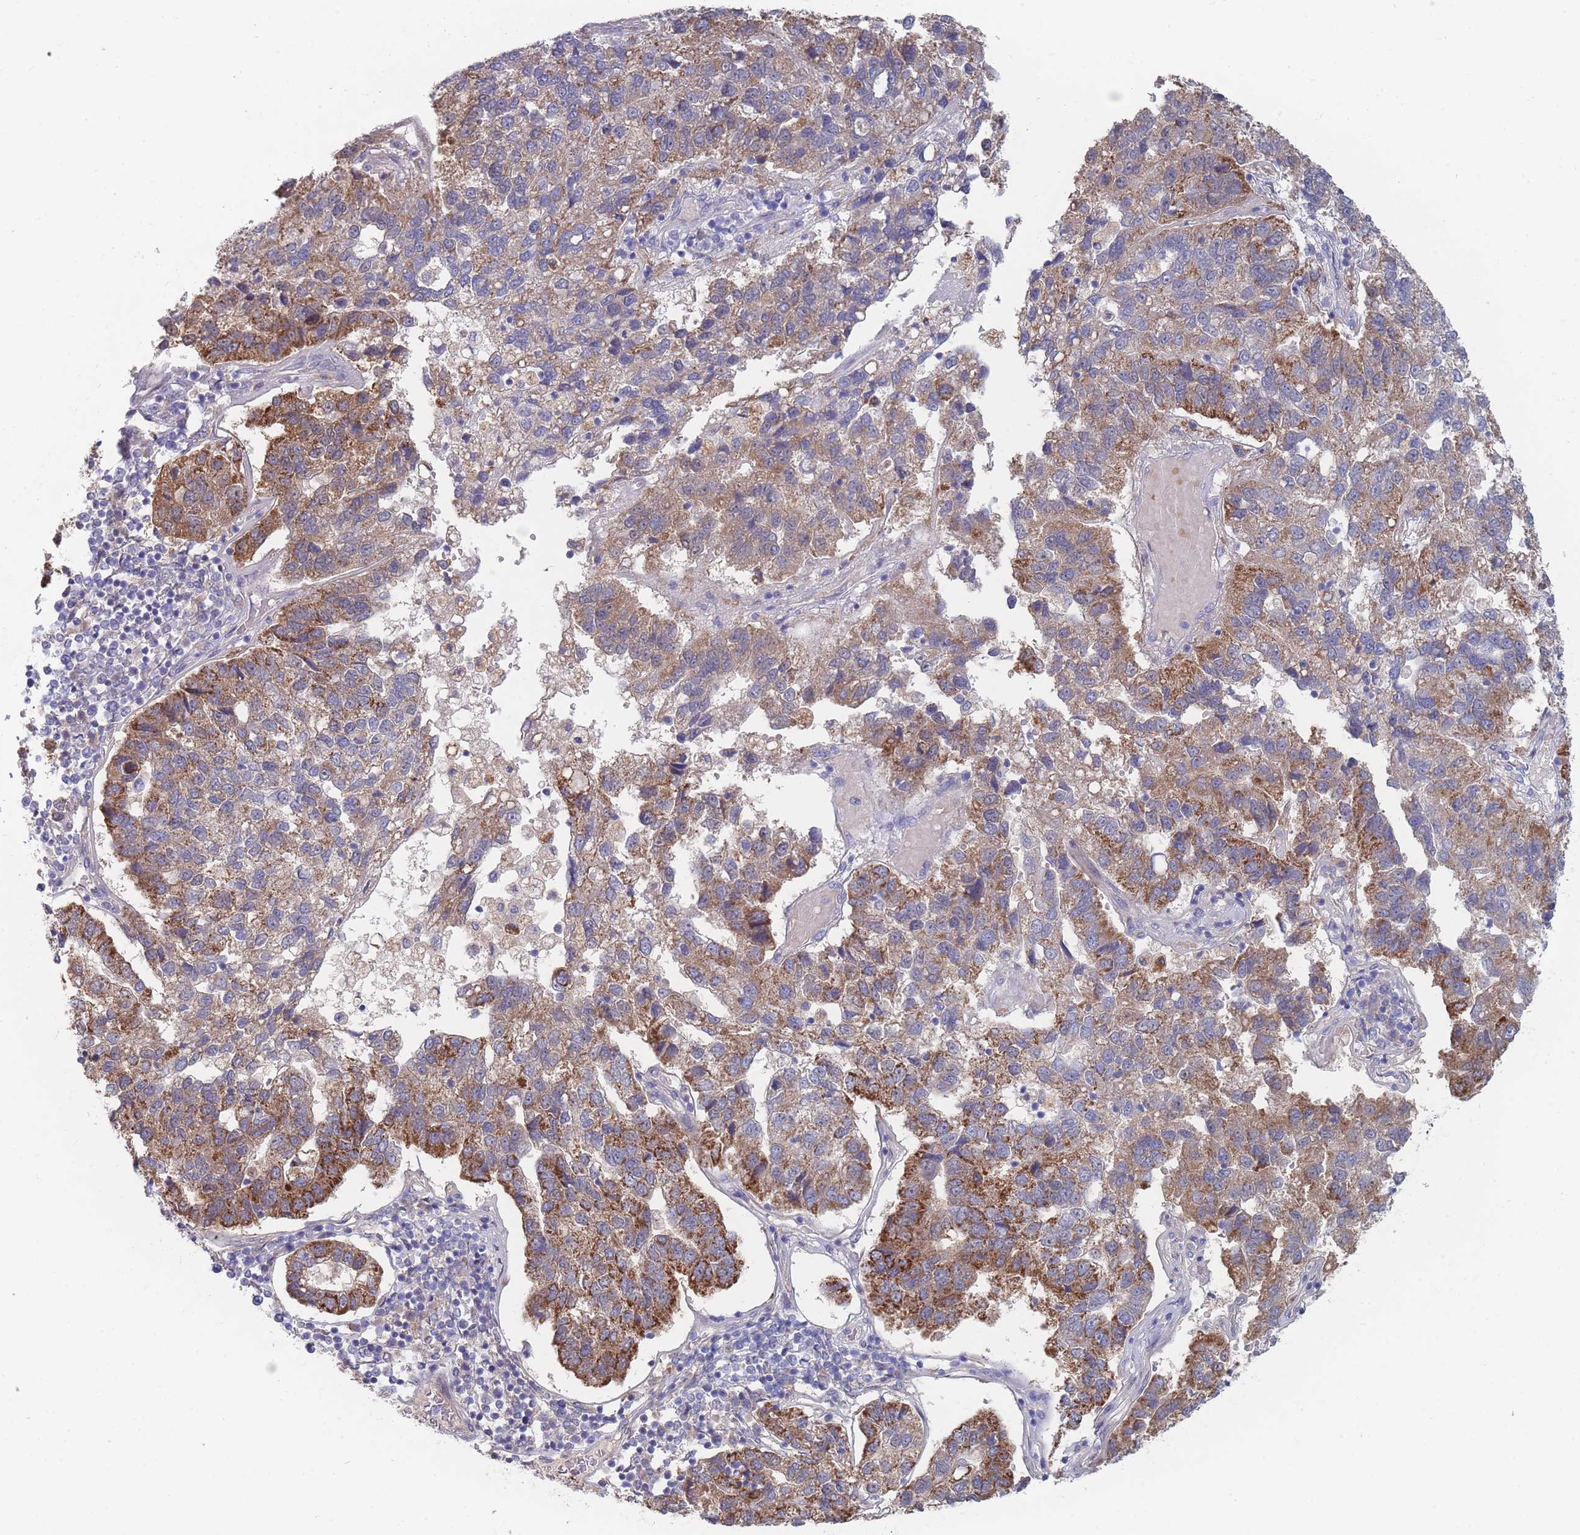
{"staining": {"intensity": "moderate", "quantity": "25%-75%", "location": "cytoplasmic/membranous"}, "tissue": "pancreatic cancer", "cell_type": "Tumor cells", "image_type": "cancer", "snomed": [{"axis": "morphology", "description": "Adenocarcinoma, NOS"}, {"axis": "topography", "description": "Pancreas"}], "caption": "A high-resolution photomicrograph shows immunohistochemistry (IHC) staining of adenocarcinoma (pancreatic), which shows moderate cytoplasmic/membranous staining in about 25%-75% of tumor cells. (Brightfield microscopy of DAB IHC at high magnification).", "gene": "NUB1", "patient": {"sex": "female", "age": 61}}